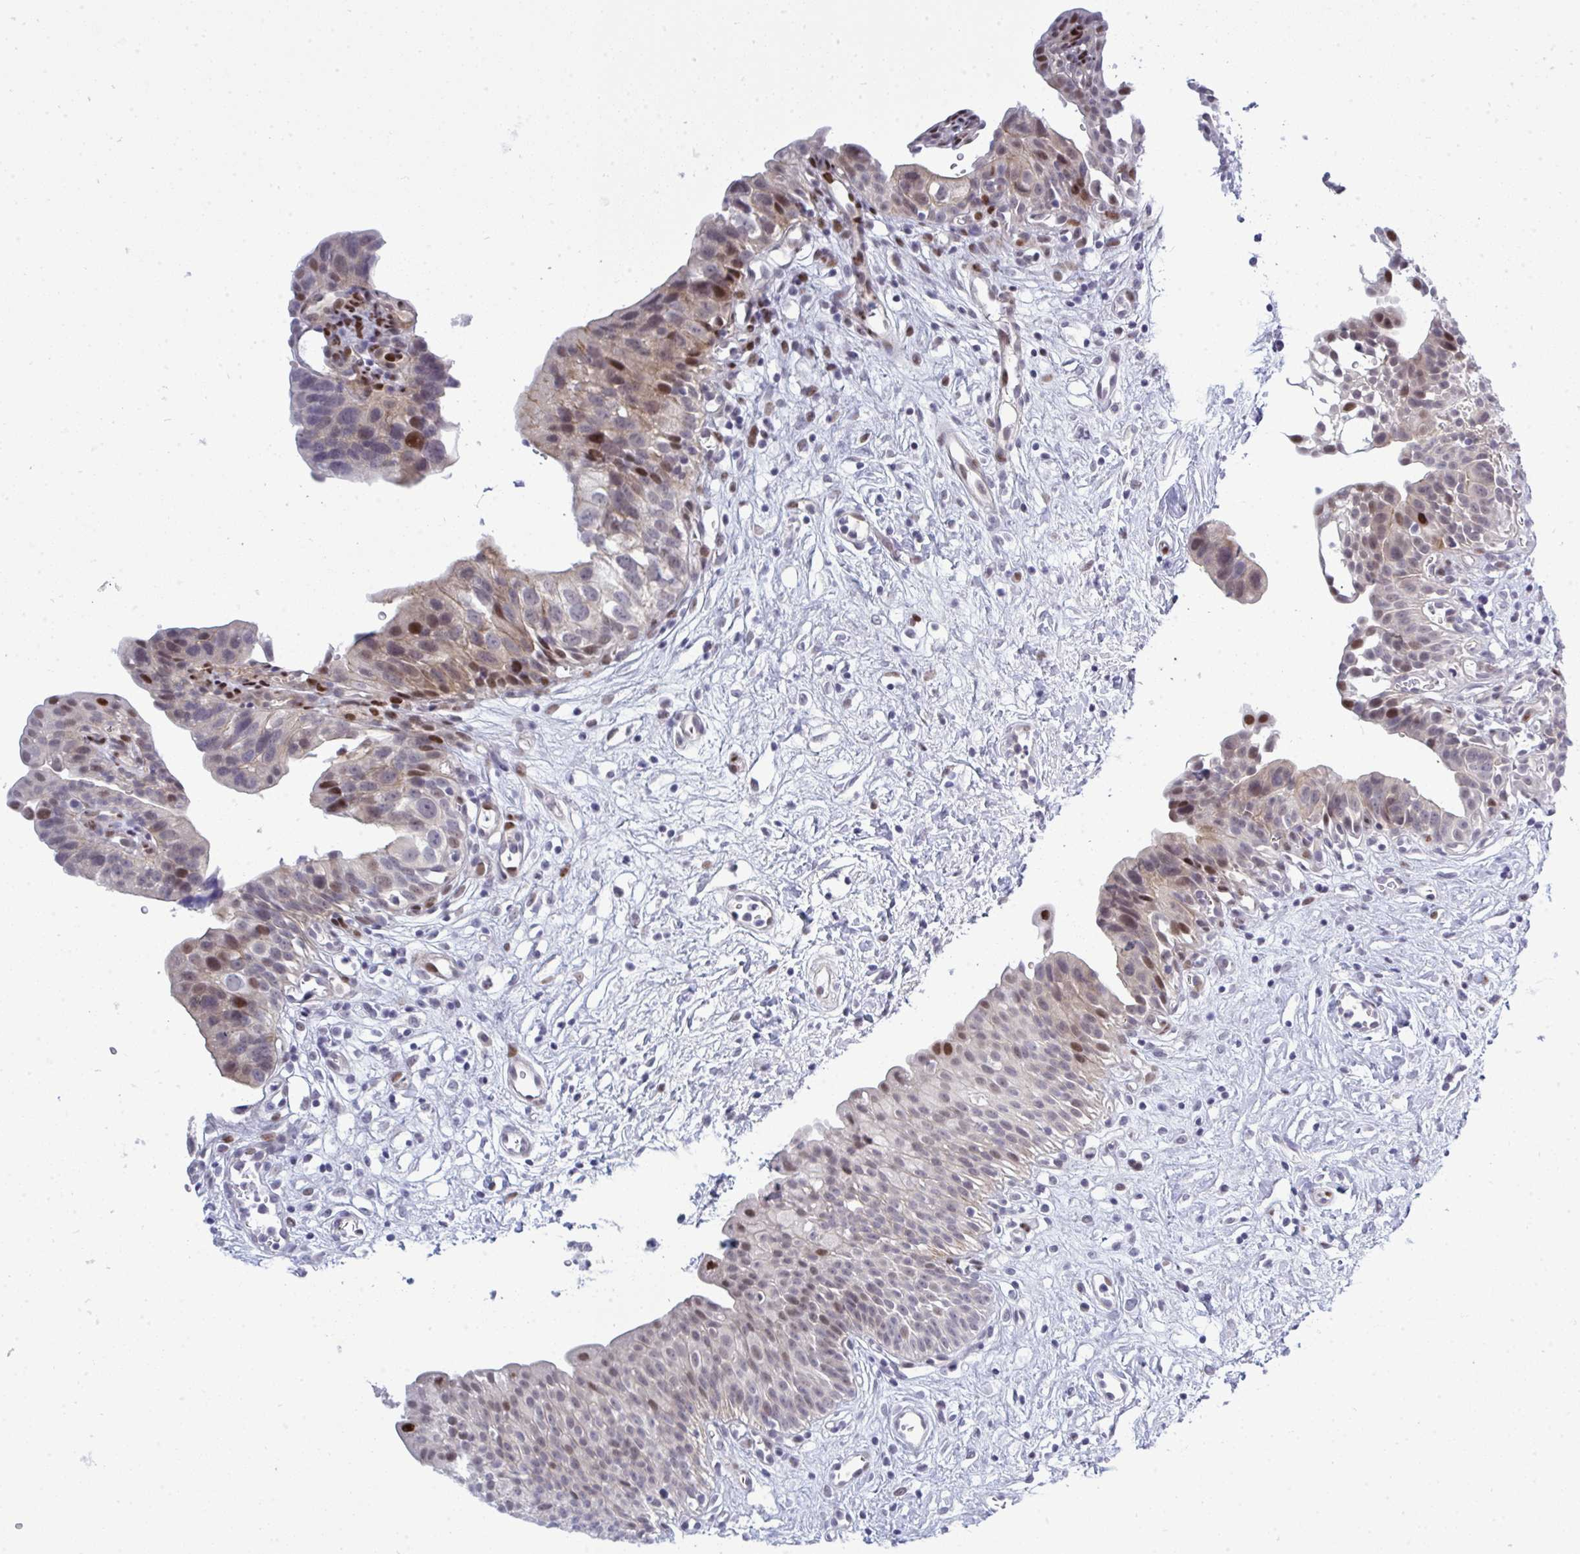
{"staining": {"intensity": "strong", "quantity": "<25%", "location": "nuclear"}, "tissue": "urinary bladder", "cell_type": "Urothelial cells", "image_type": "normal", "snomed": [{"axis": "morphology", "description": "Normal tissue, NOS"}, {"axis": "topography", "description": "Urinary bladder"}], "caption": "A micrograph showing strong nuclear expression in approximately <25% of urothelial cells in normal urinary bladder, as visualized by brown immunohistochemical staining.", "gene": "TAB1", "patient": {"sex": "male", "age": 51}}